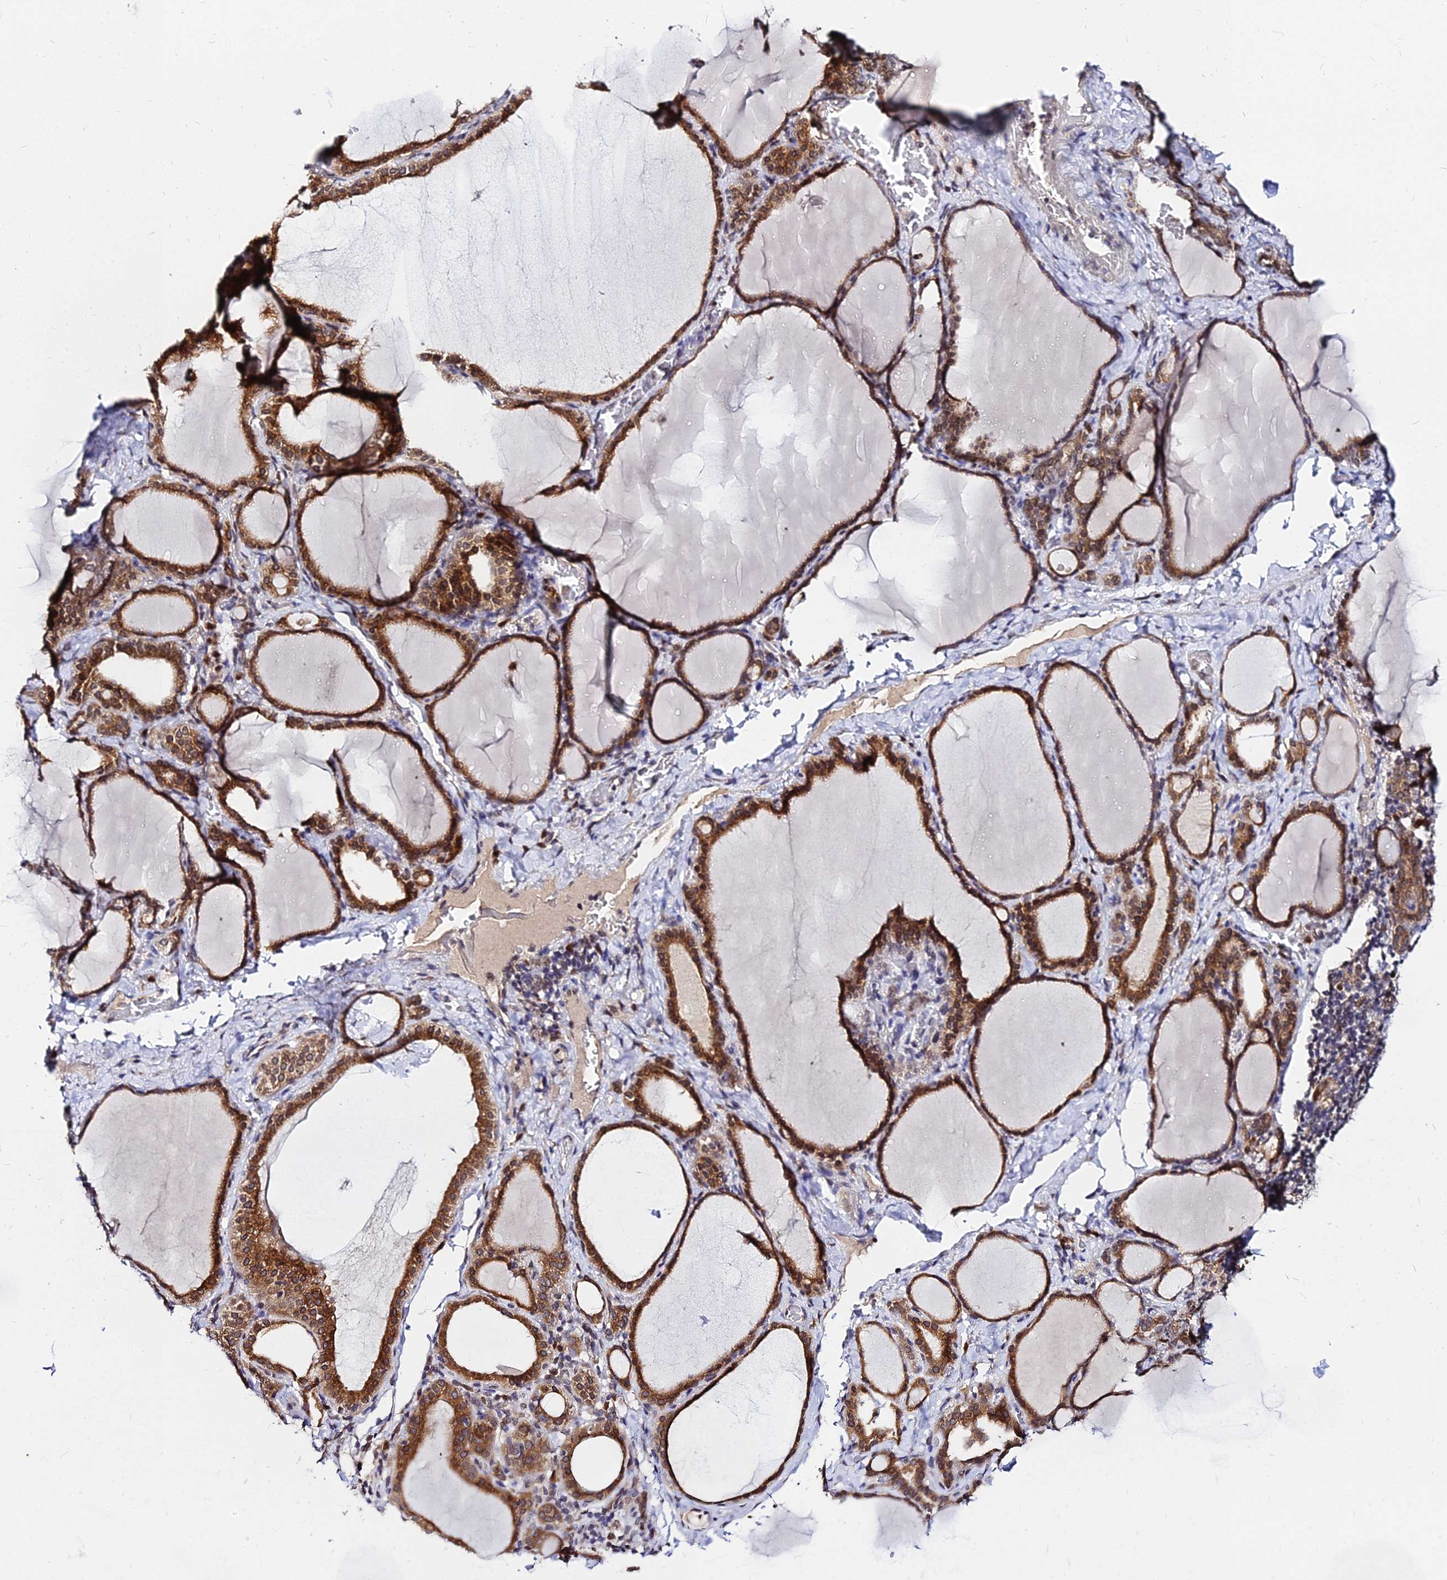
{"staining": {"intensity": "strong", "quantity": ">75%", "location": "cytoplasmic/membranous,nuclear"}, "tissue": "thyroid gland", "cell_type": "Glandular cells", "image_type": "normal", "snomed": [{"axis": "morphology", "description": "Normal tissue, NOS"}, {"axis": "topography", "description": "Thyroid gland"}], "caption": "Protein expression analysis of unremarkable human thyroid gland reveals strong cytoplasmic/membranous,nuclear staining in approximately >75% of glandular cells.", "gene": "RNF121", "patient": {"sex": "female", "age": 39}}